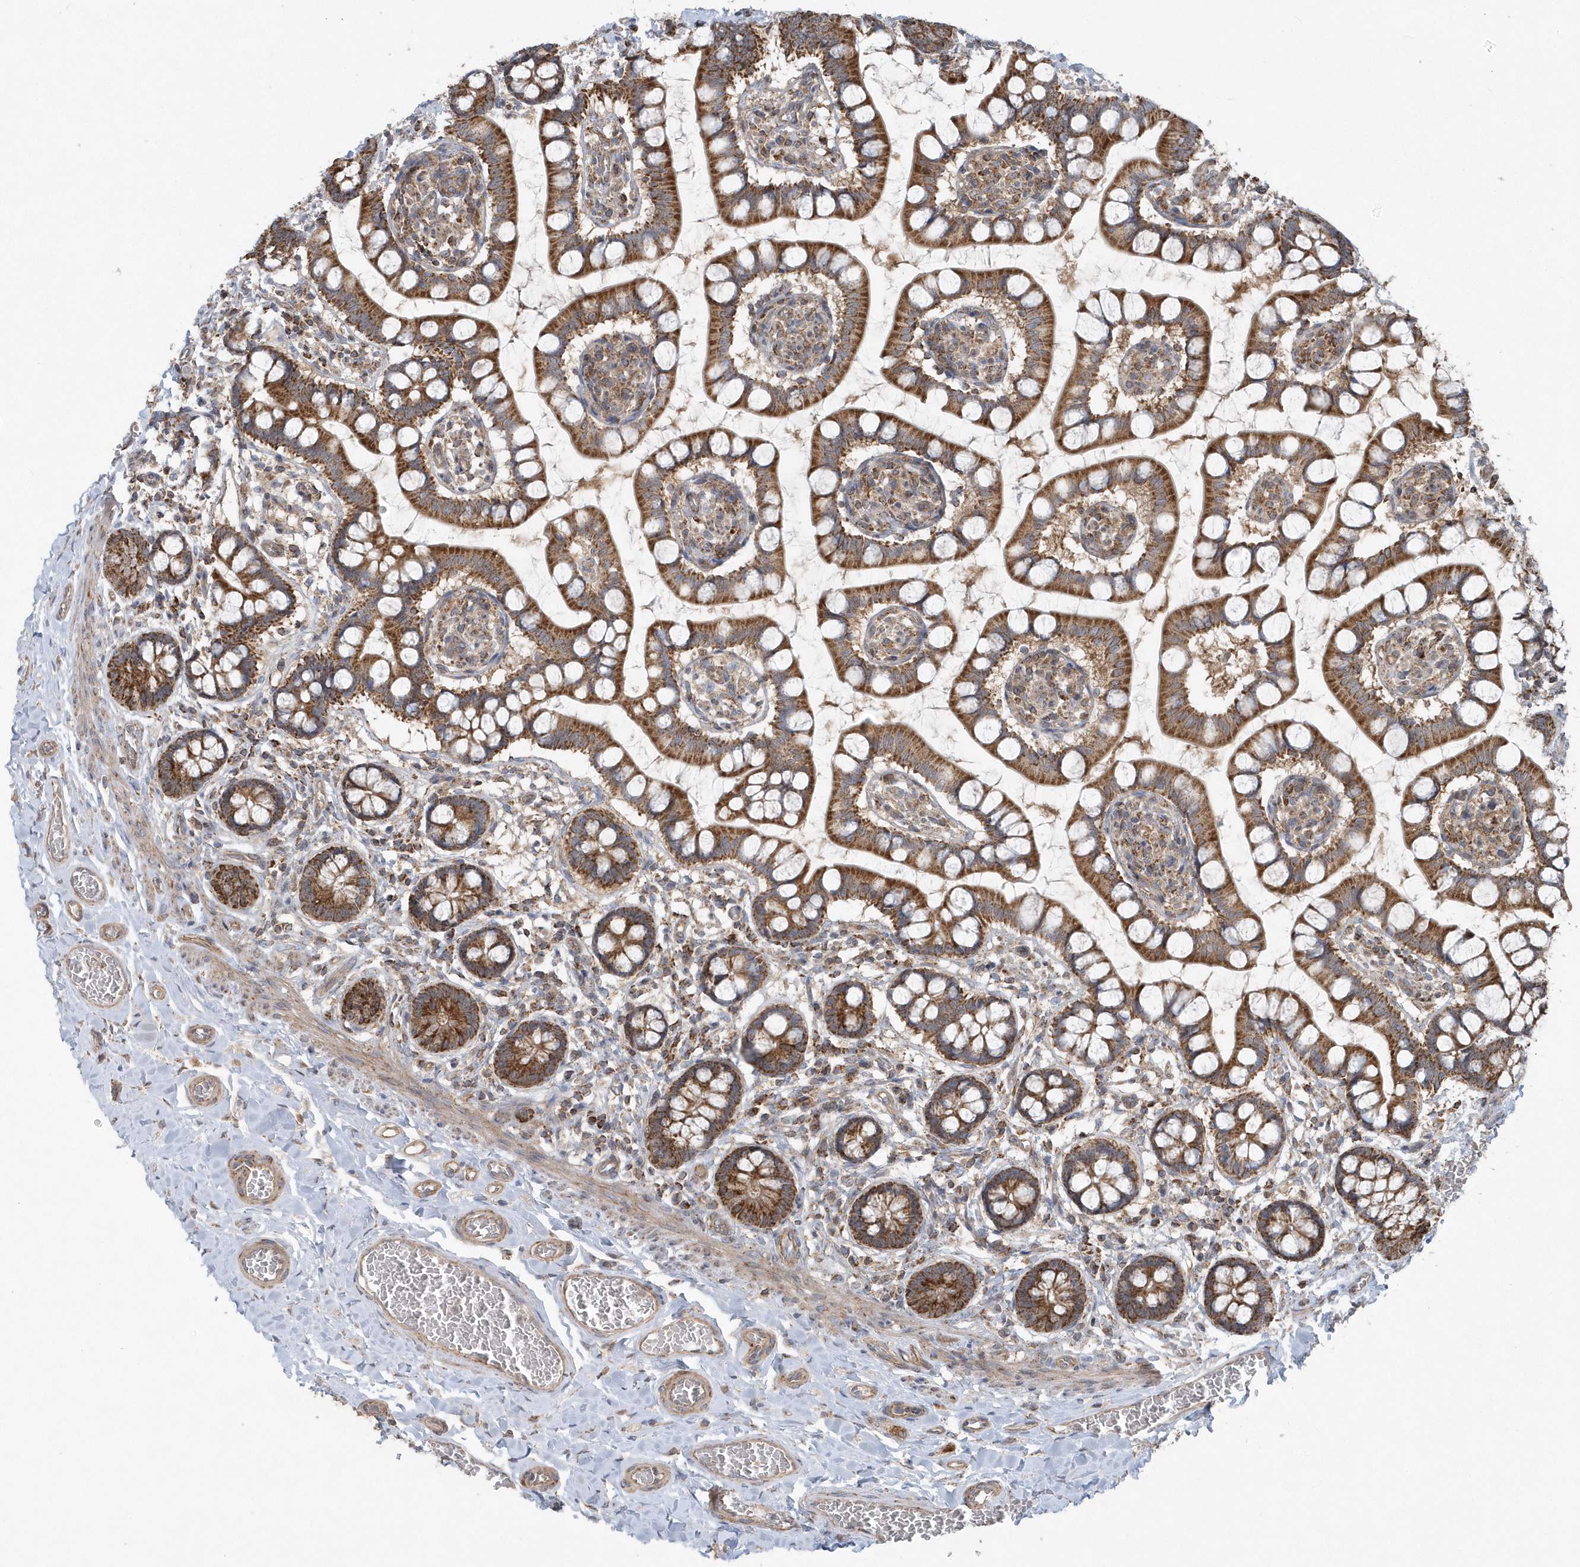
{"staining": {"intensity": "moderate", "quantity": ">75%", "location": "cytoplasmic/membranous"}, "tissue": "small intestine", "cell_type": "Glandular cells", "image_type": "normal", "snomed": [{"axis": "morphology", "description": "Normal tissue, NOS"}, {"axis": "topography", "description": "Small intestine"}], "caption": "DAB (3,3'-diaminobenzidine) immunohistochemical staining of normal small intestine reveals moderate cytoplasmic/membranous protein expression in approximately >75% of glandular cells. Using DAB (3,3'-diaminobenzidine) (brown) and hematoxylin (blue) stains, captured at high magnification using brightfield microscopy.", "gene": "PPP1R7", "patient": {"sex": "male", "age": 52}}